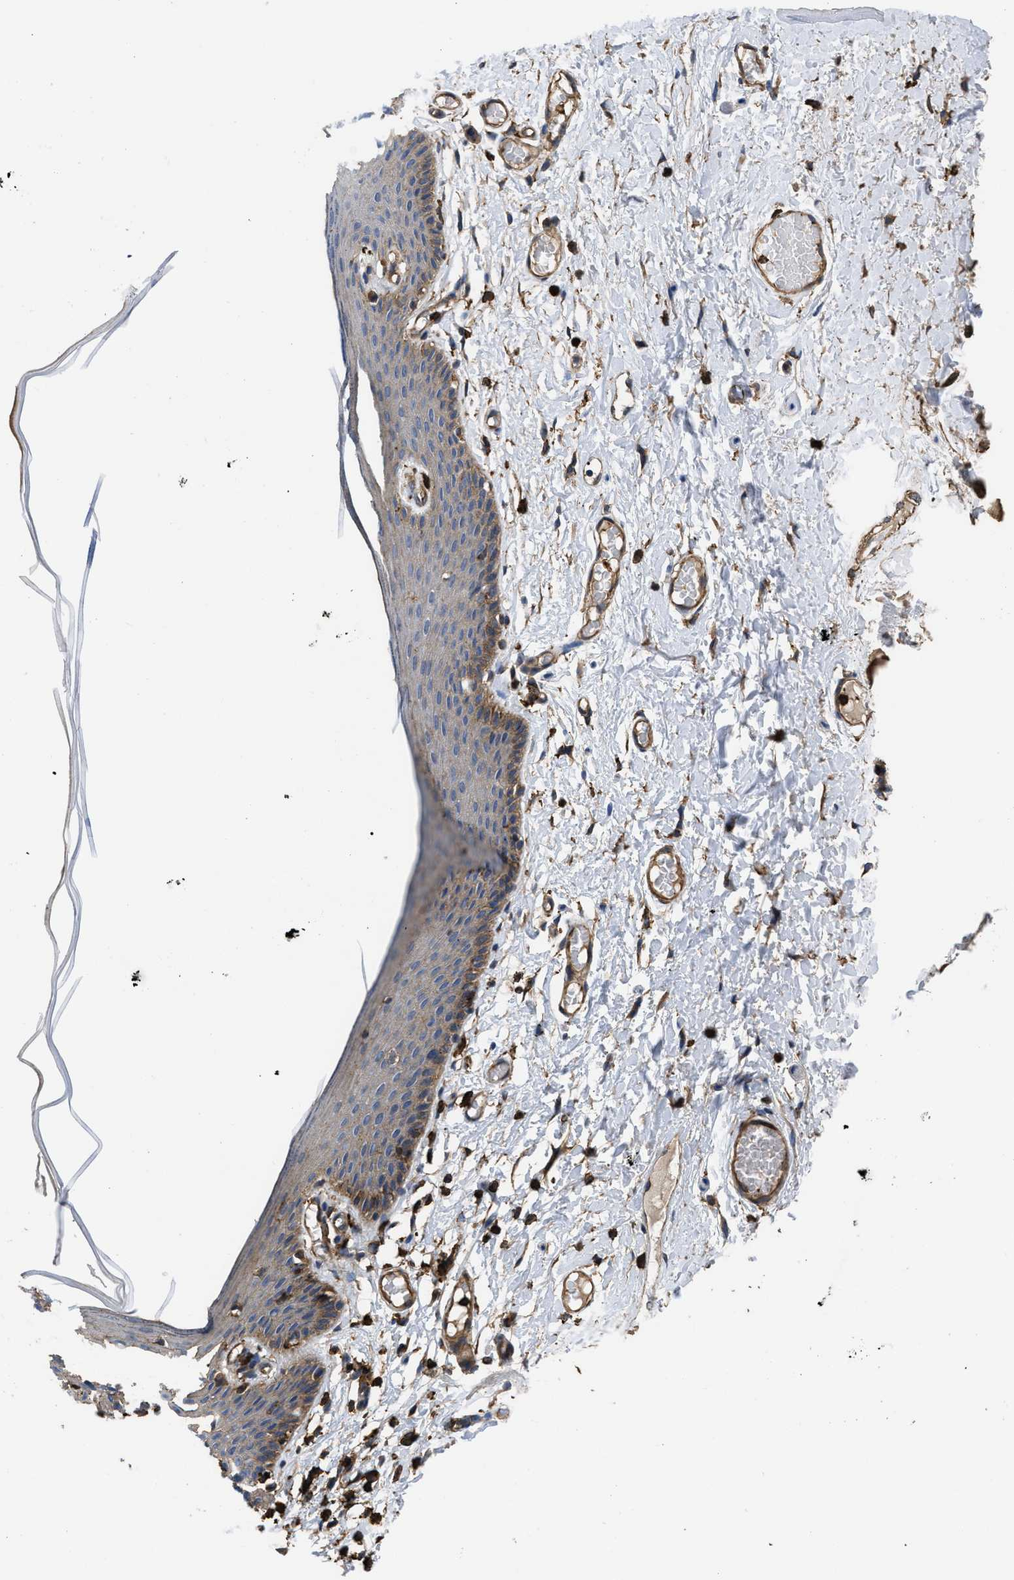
{"staining": {"intensity": "moderate", "quantity": "<25%", "location": "cytoplasmic/membranous"}, "tissue": "skin", "cell_type": "Epidermal cells", "image_type": "normal", "snomed": [{"axis": "morphology", "description": "Normal tissue, NOS"}, {"axis": "topography", "description": "Vulva"}], "caption": "Unremarkable skin reveals moderate cytoplasmic/membranous staining in about <25% of epidermal cells (DAB = brown stain, brightfield microscopy at high magnification)..", "gene": "SCUBE2", "patient": {"sex": "female", "age": 54}}